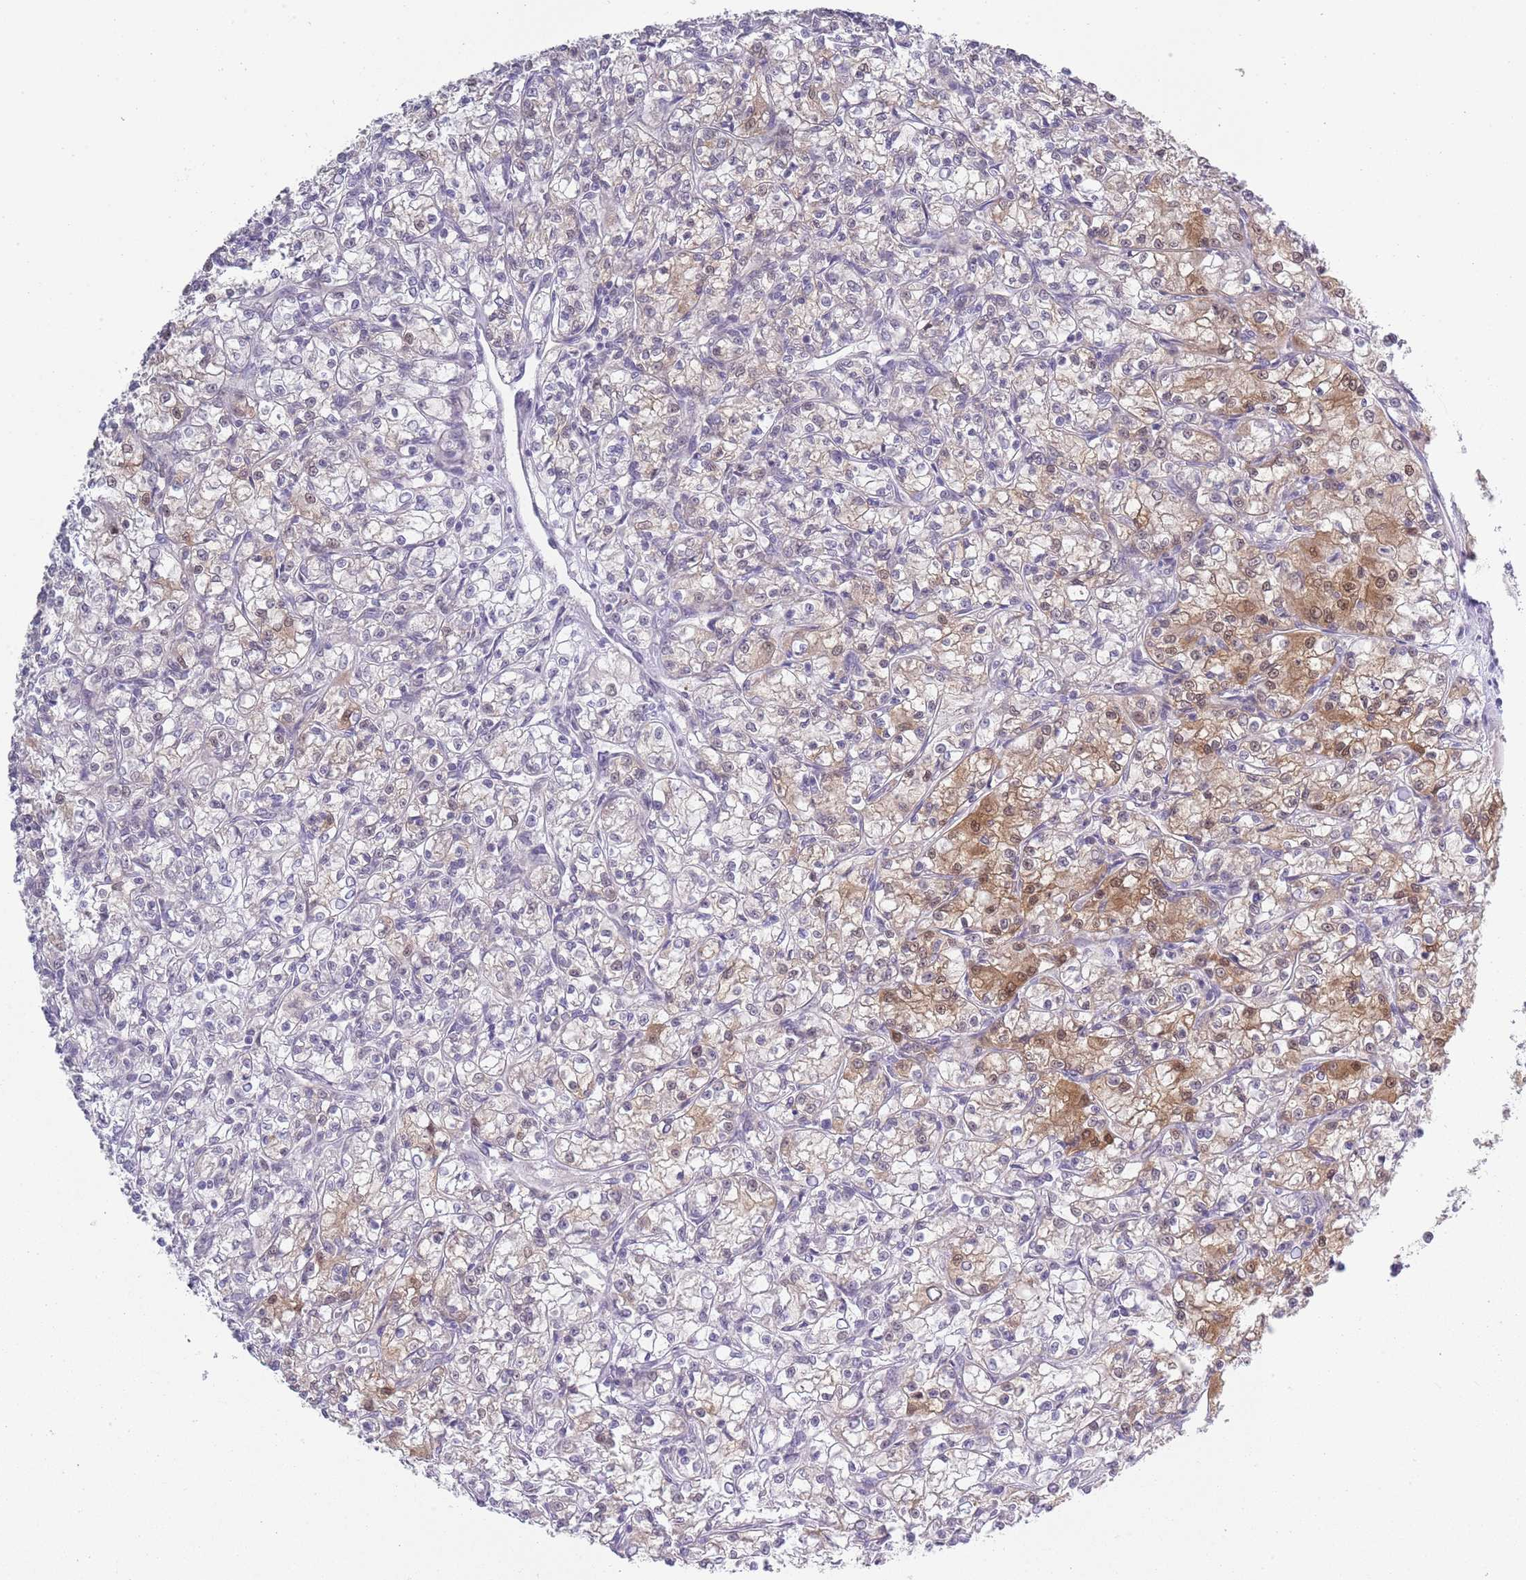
{"staining": {"intensity": "moderate", "quantity": "<25%", "location": "cytoplasmic/membranous,nuclear"}, "tissue": "renal cancer", "cell_type": "Tumor cells", "image_type": "cancer", "snomed": [{"axis": "morphology", "description": "Adenocarcinoma, NOS"}, {"axis": "topography", "description": "Kidney"}], "caption": "Immunohistochemical staining of human renal adenocarcinoma demonstrates moderate cytoplasmic/membranous and nuclear protein expression in approximately <25% of tumor cells.", "gene": "SEPHS2", "patient": {"sex": "female", "age": 59}}